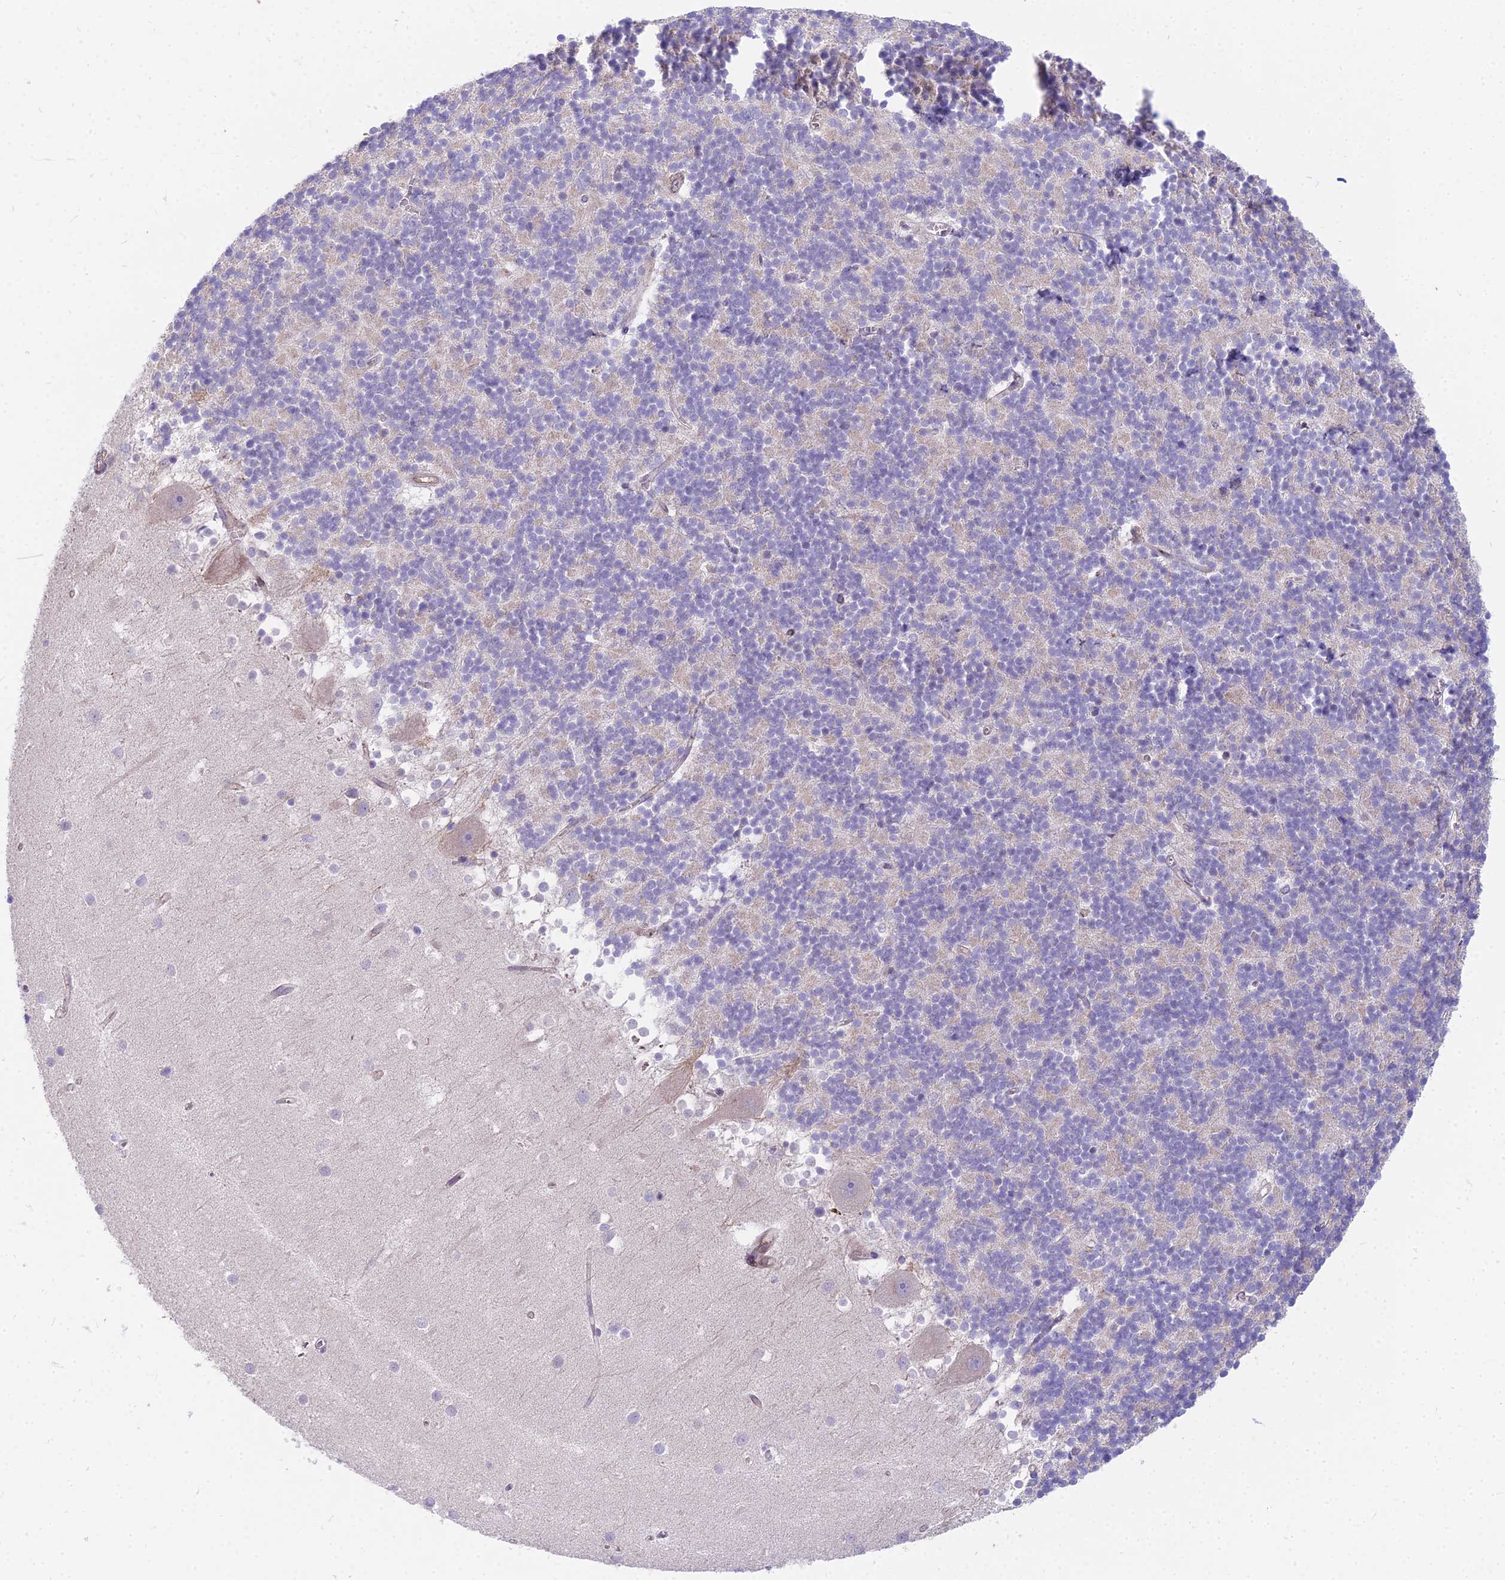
{"staining": {"intensity": "negative", "quantity": "none", "location": "none"}, "tissue": "cerebellum", "cell_type": "Cells in granular layer", "image_type": "normal", "snomed": [{"axis": "morphology", "description": "Normal tissue, NOS"}, {"axis": "topography", "description": "Cerebellum"}], "caption": "A high-resolution micrograph shows immunohistochemistry staining of normal cerebellum, which displays no significant expression in cells in granular layer. (Brightfield microscopy of DAB IHC at high magnification).", "gene": "HLA", "patient": {"sex": "male", "age": 54}}